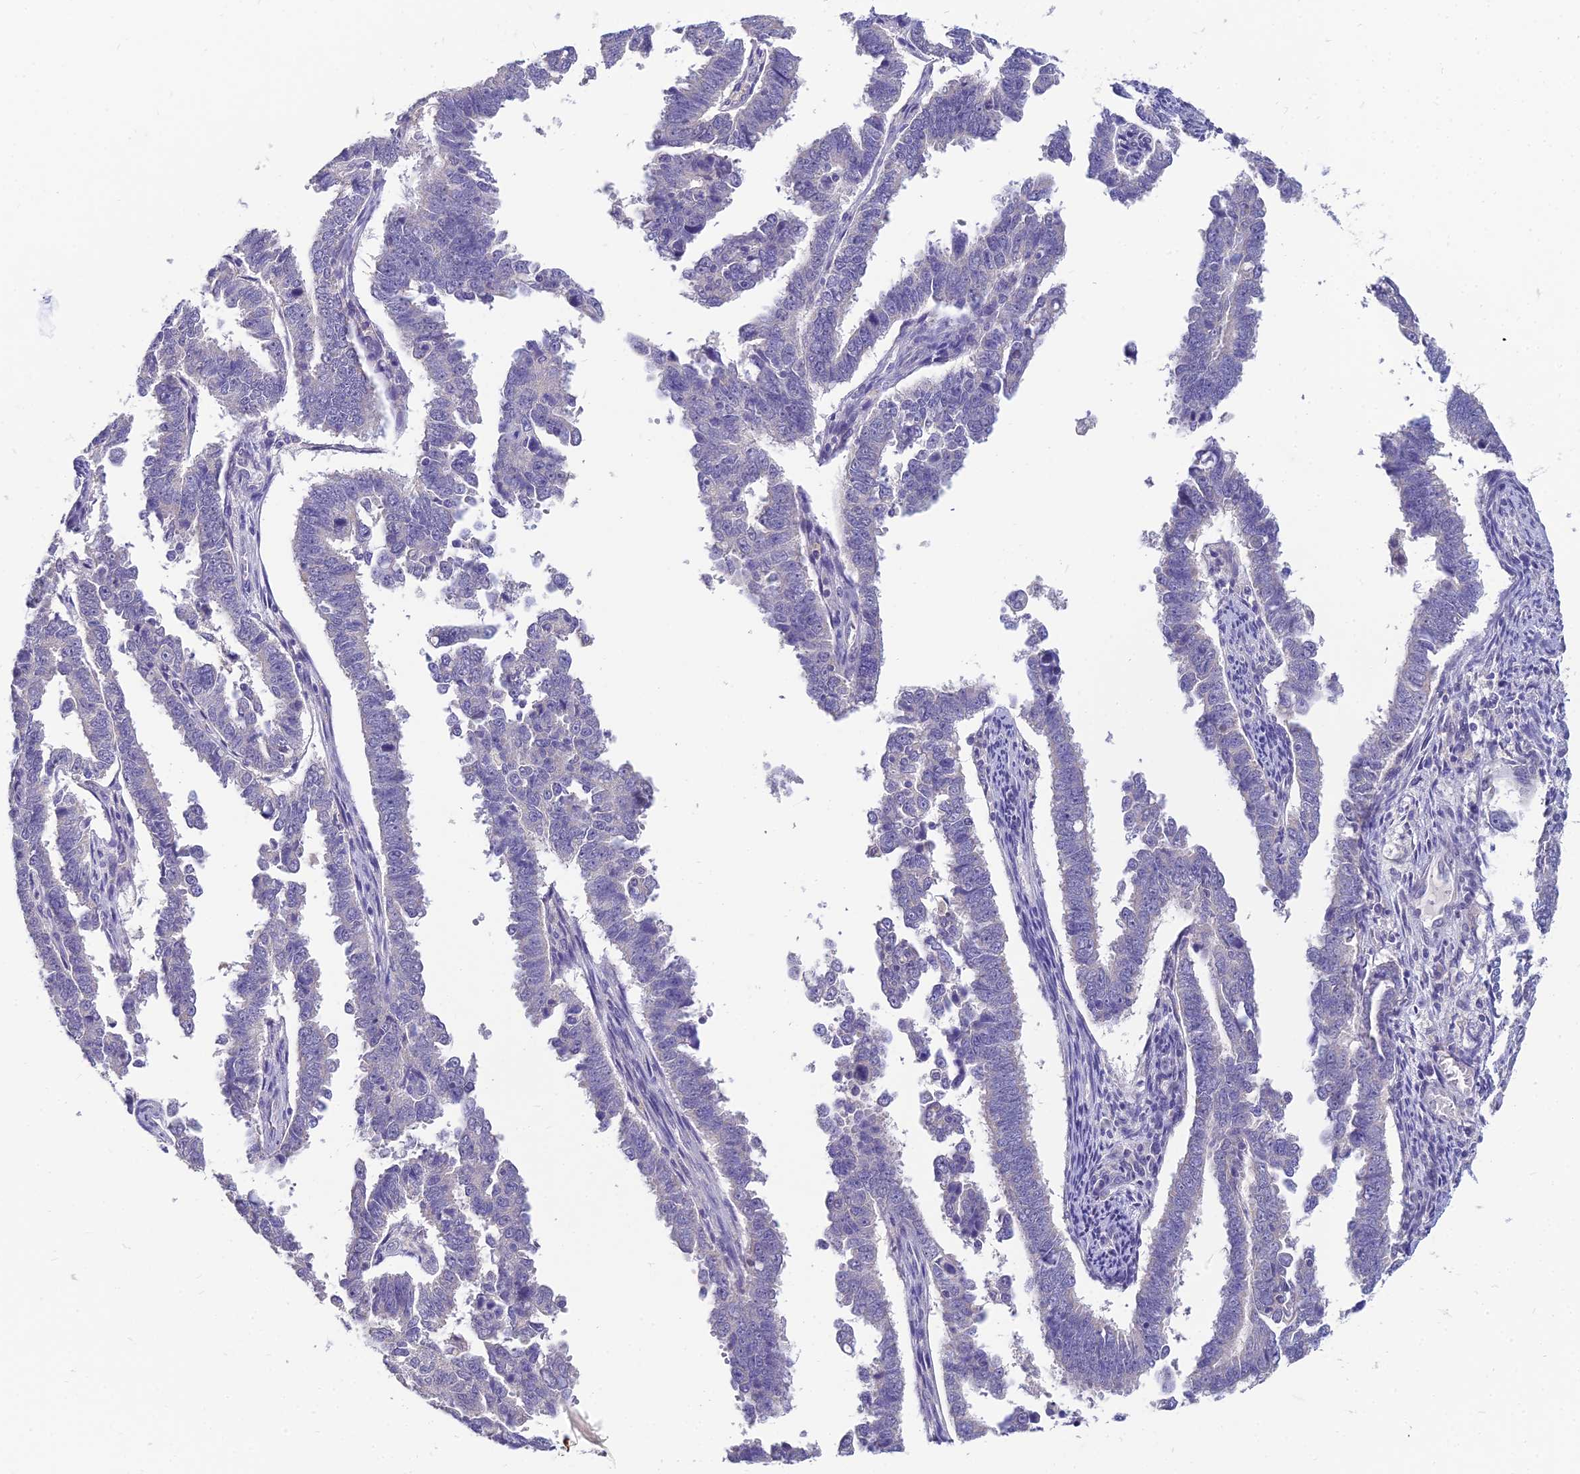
{"staining": {"intensity": "negative", "quantity": "none", "location": "none"}, "tissue": "endometrial cancer", "cell_type": "Tumor cells", "image_type": "cancer", "snomed": [{"axis": "morphology", "description": "Adenocarcinoma, NOS"}, {"axis": "topography", "description": "Endometrium"}], "caption": "IHC image of neoplastic tissue: human endometrial cancer stained with DAB exhibits no significant protein expression in tumor cells.", "gene": "NPY", "patient": {"sex": "female", "age": 75}}